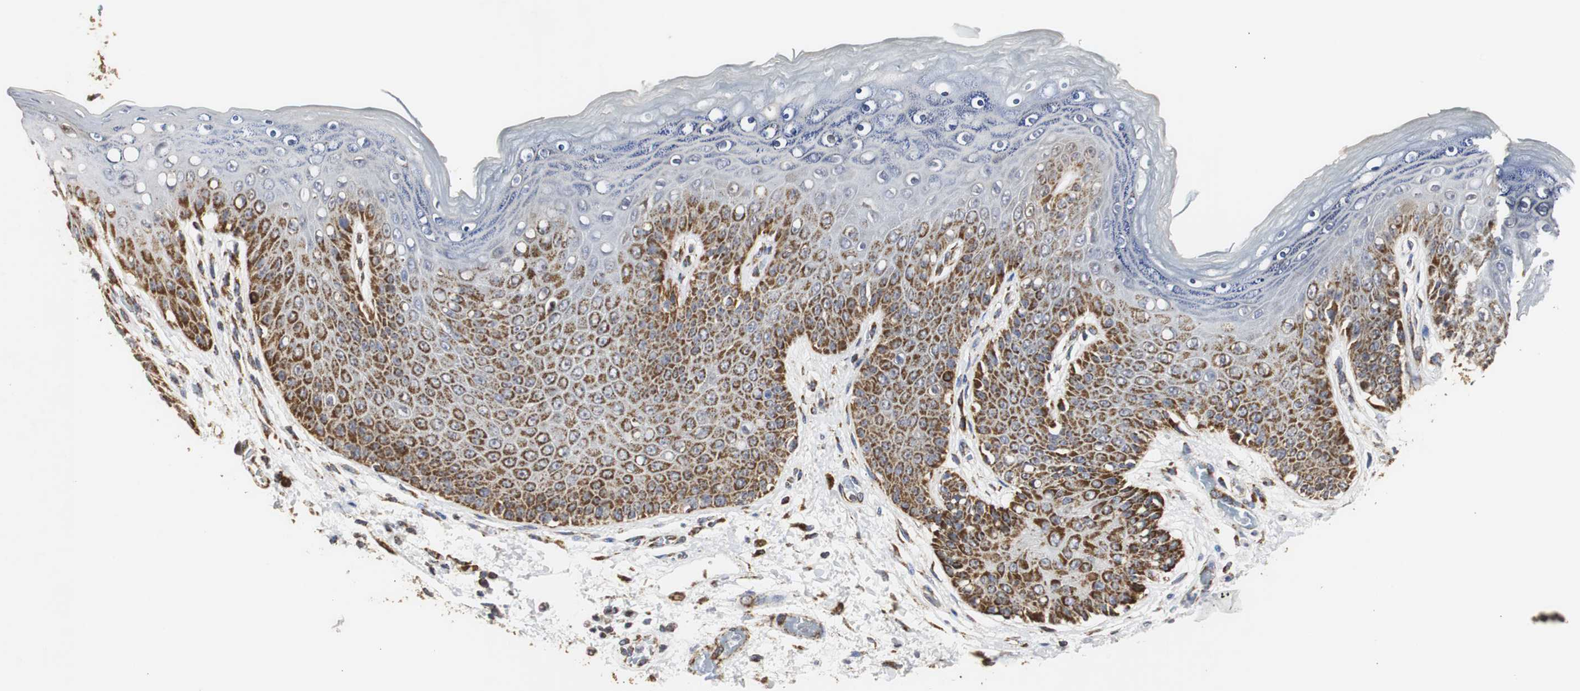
{"staining": {"intensity": "strong", "quantity": "25%-75%", "location": "cytoplasmic/membranous"}, "tissue": "skin", "cell_type": "Epidermal cells", "image_type": "normal", "snomed": [{"axis": "morphology", "description": "Normal tissue, NOS"}, {"axis": "topography", "description": "Anal"}], "caption": "A brown stain labels strong cytoplasmic/membranous staining of a protein in epidermal cells of unremarkable skin.", "gene": "HSD17B10", "patient": {"sex": "female", "age": 46}}